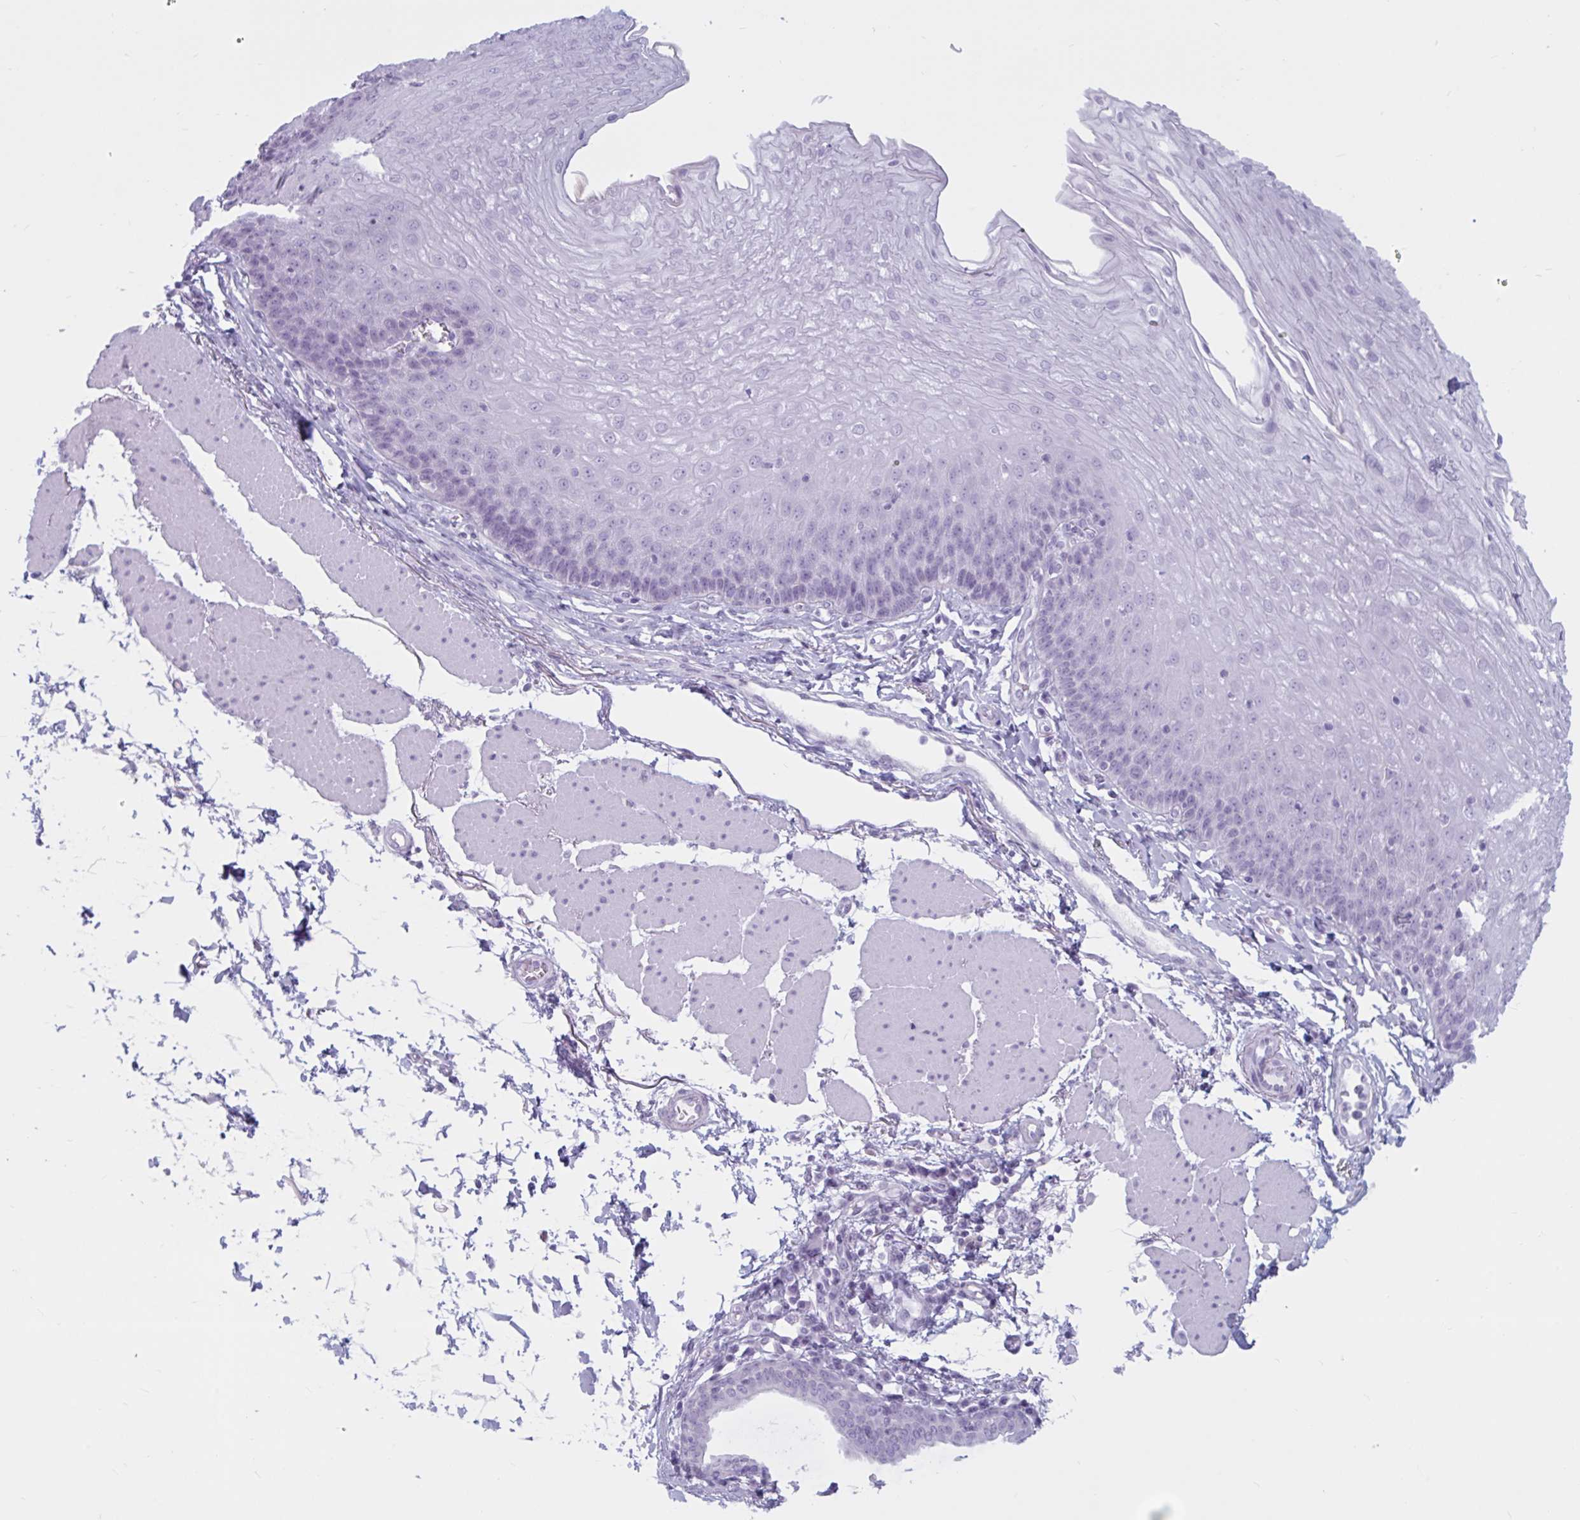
{"staining": {"intensity": "negative", "quantity": "none", "location": "none"}, "tissue": "esophagus", "cell_type": "Squamous epithelial cells", "image_type": "normal", "snomed": [{"axis": "morphology", "description": "Normal tissue, NOS"}, {"axis": "topography", "description": "Esophagus"}], "caption": "Squamous epithelial cells show no significant positivity in benign esophagus. (DAB IHC with hematoxylin counter stain).", "gene": "BBS10", "patient": {"sex": "female", "age": 81}}